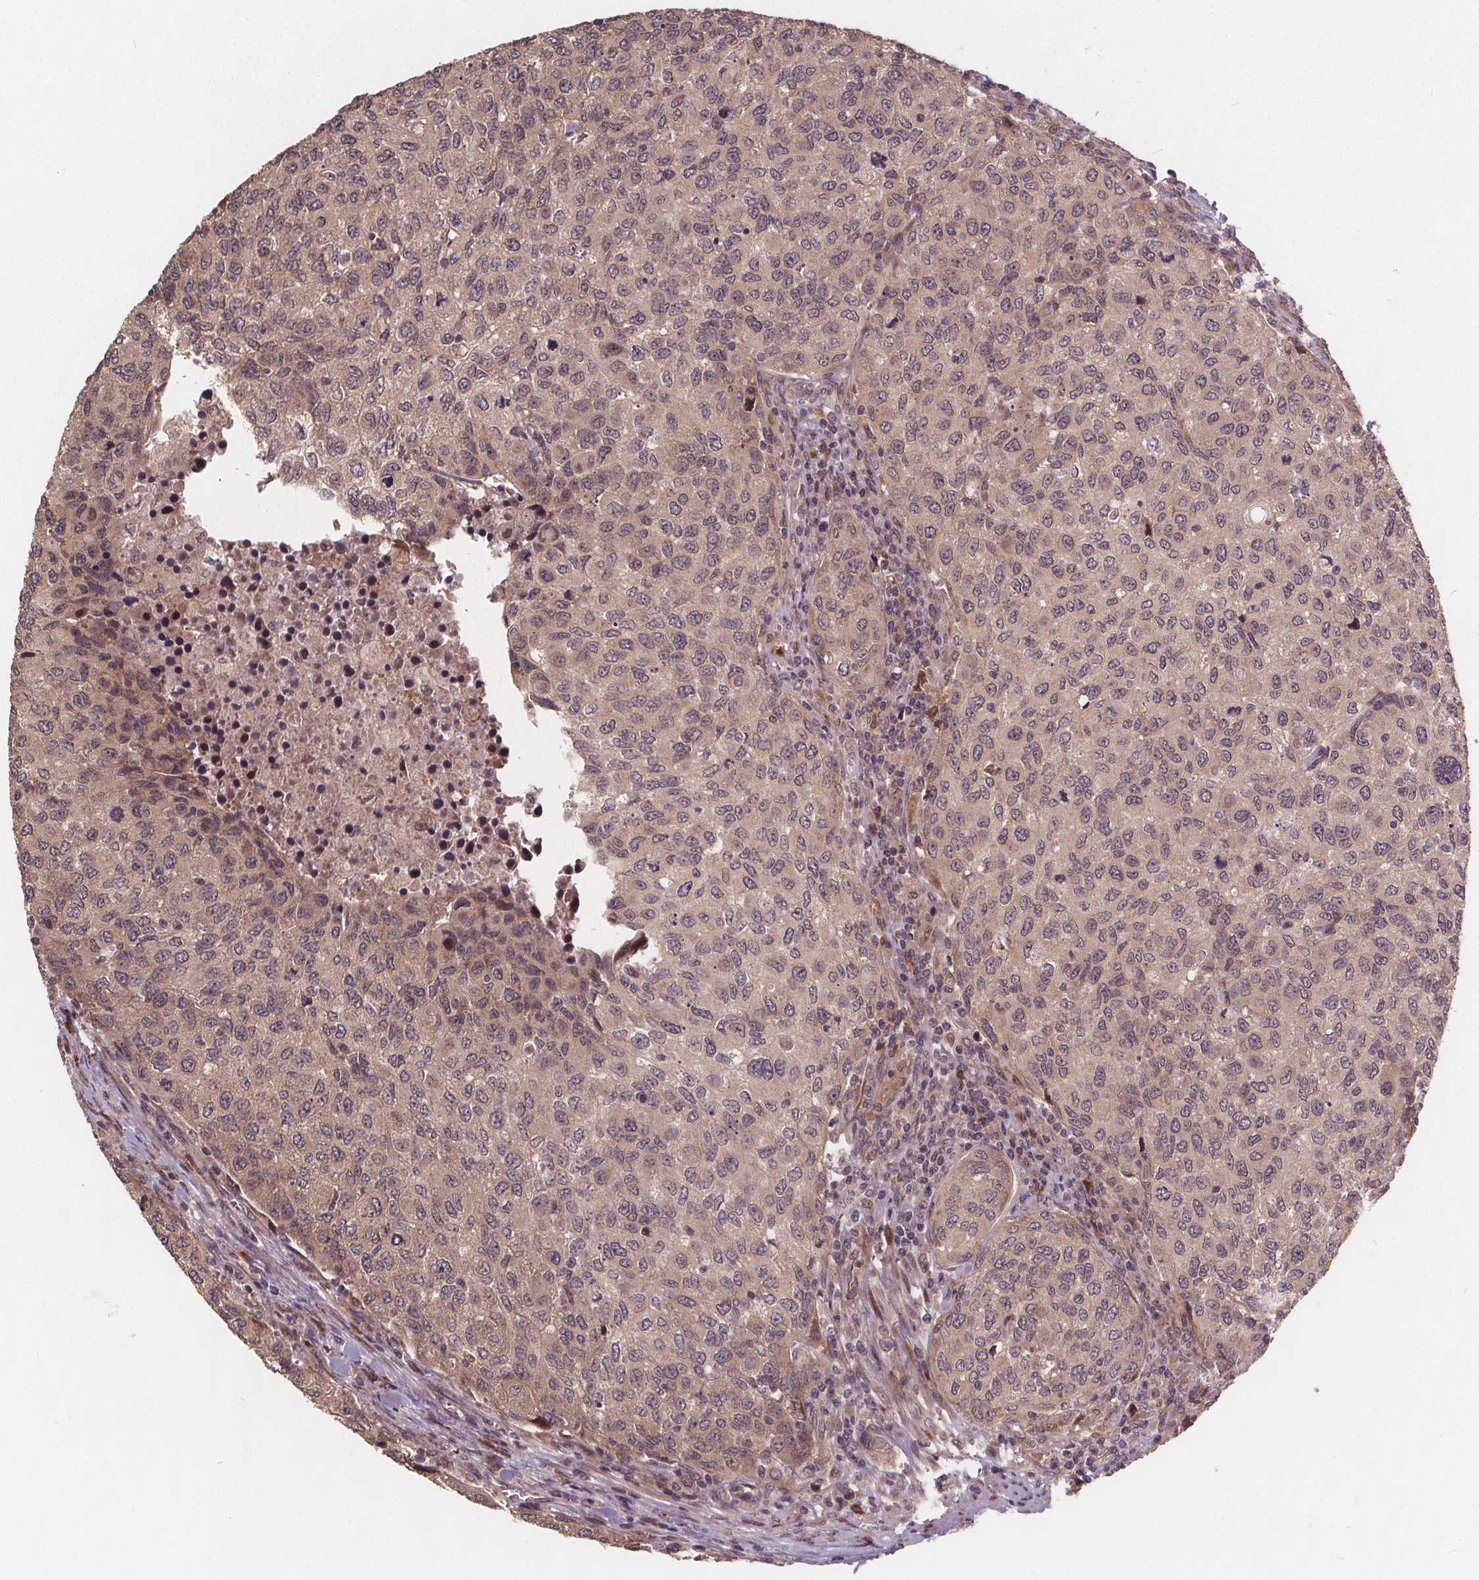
{"staining": {"intensity": "negative", "quantity": "none", "location": "none"}, "tissue": "urothelial cancer", "cell_type": "Tumor cells", "image_type": "cancer", "snomed": [{"axis": "morphology", "description": "Urothelial carcinoma, High grade"}, {"axis": "topography", "description": "Urinary bladder"}], "caption": "DAB immunohistochemical staining of urothelial carcinoma (high-grade) reveals no significant staining in tumor cells.", "gene": "USP9X", "patient": {"sex": "female", "age": 78}}